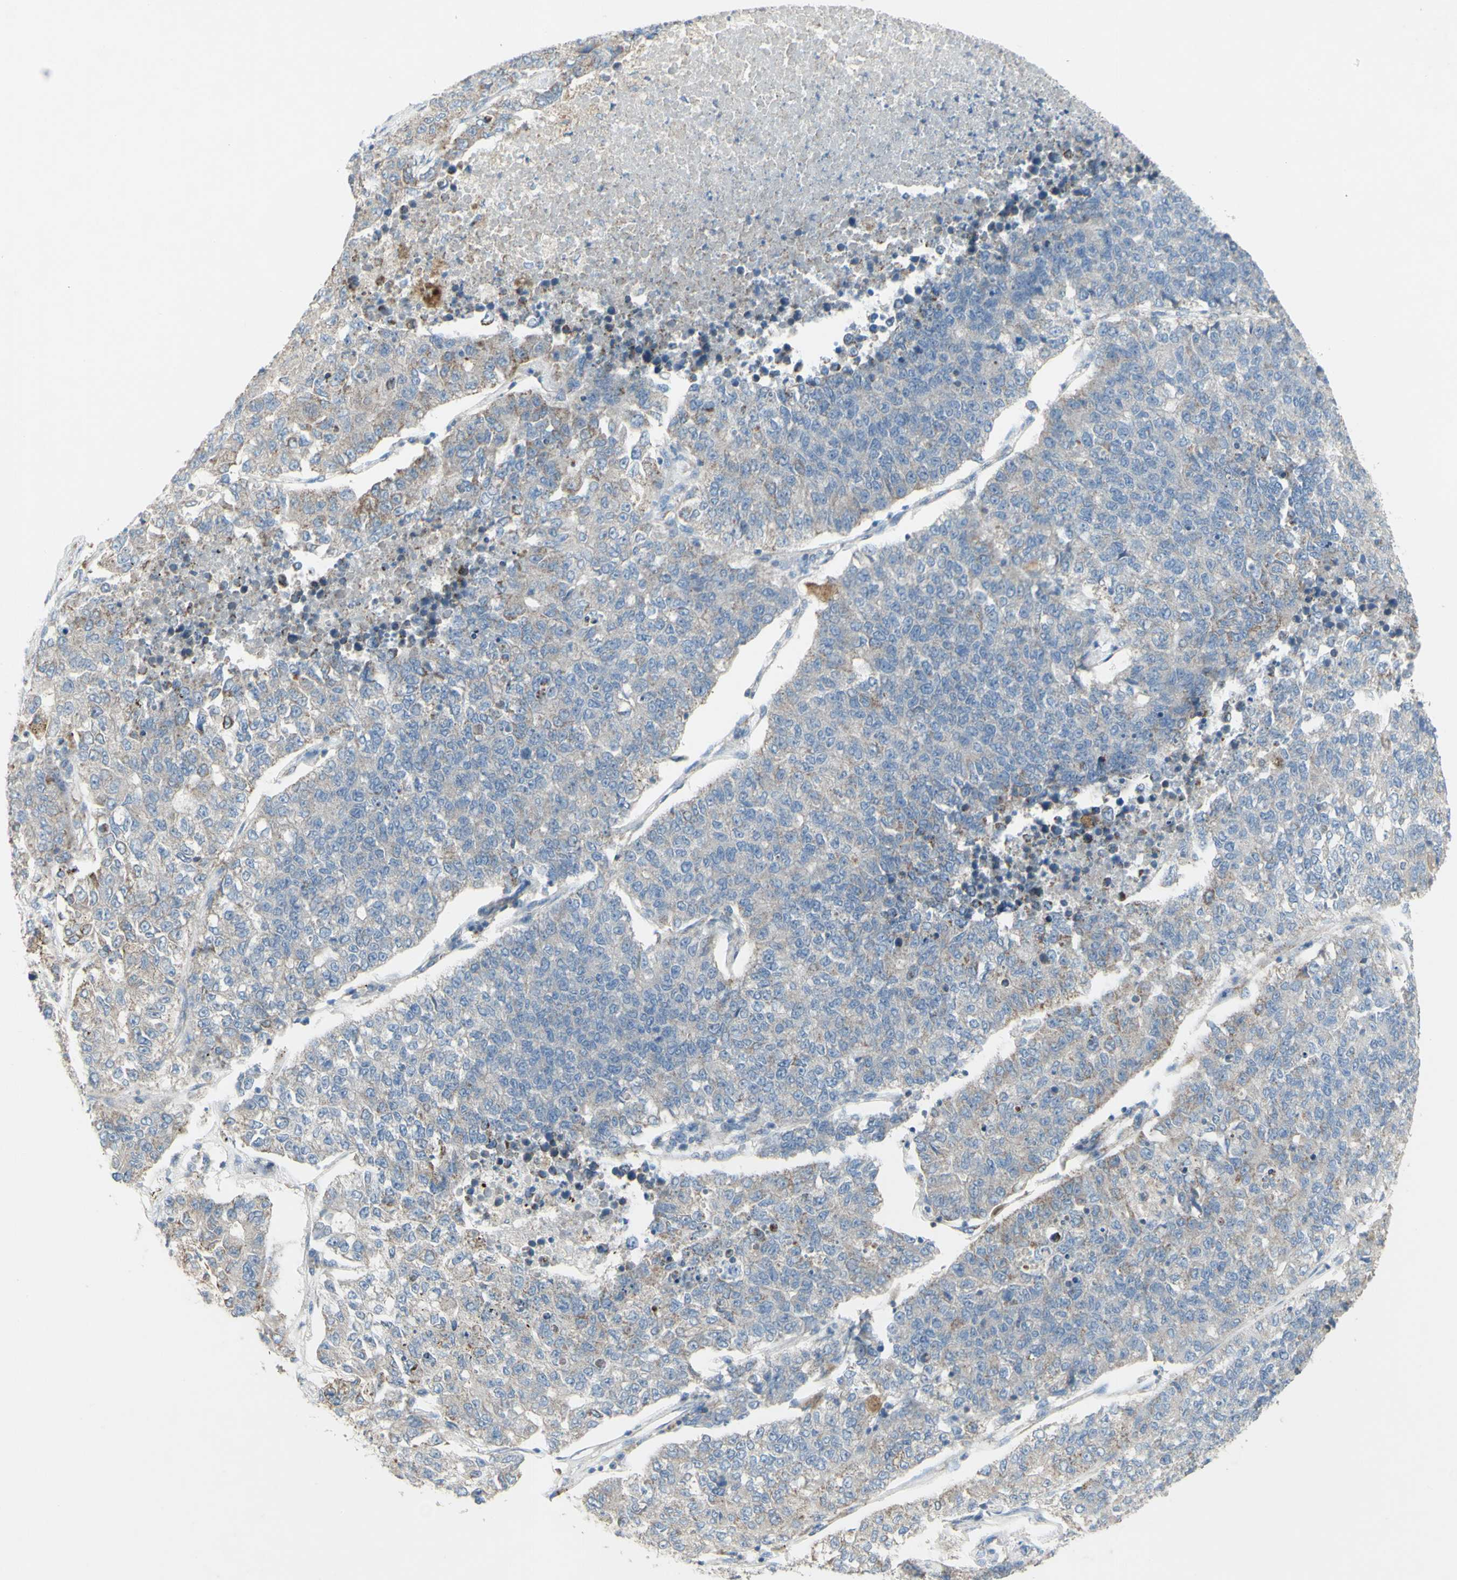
{"staining": {"intensity": "weak", "quantity": "<25%", "location": "cytoplasmic/membranous"}, "tissue": "lung cancer", "cell_type": "Tumor cells", "image_type": "cancer", "snomed": [{"axis": "morphology", "description": "Adenocarcinoma, NOS"}, {"axis": "topography", "description": "Lung"}], "caption": "The photomicrograph demonstrates no significant staining in tumor cells of lung cancer (adenocarcinoma). The staining was performed using DAB to visualize the protein expression in brown, while the nuclei were stained in blue with hematoxylin (Magnification: 20x).", "gene": "CNTNAP1", "patient": {"sex": "male", "age": 49}}